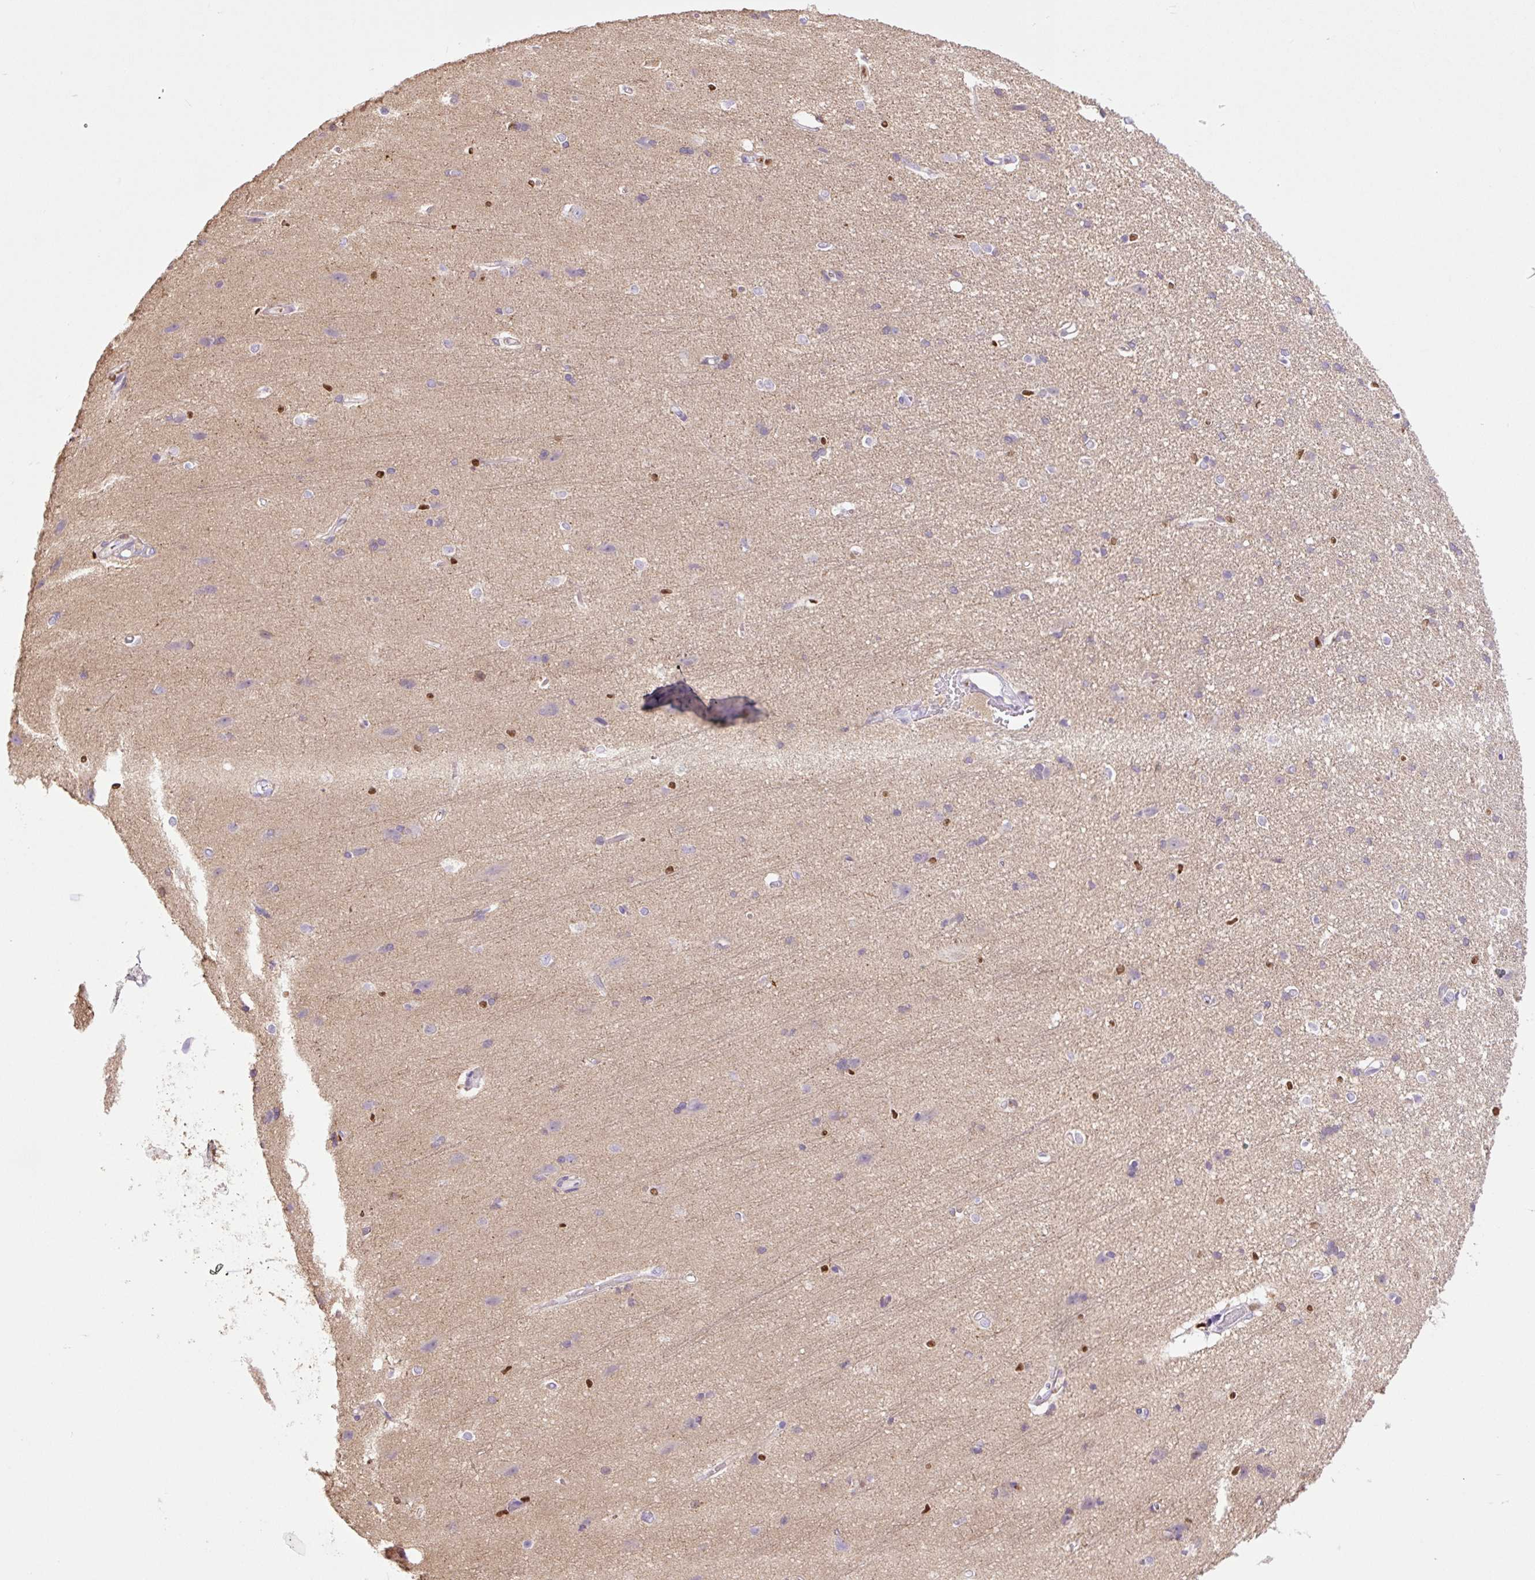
{"staining": {"intensity": "negative", "quantity": "none", "location": "none"}, "tissue": "cerebral cortex", "cell_type": "Endothelial cells", "image_type": "normal", "snomed": [{"axis": "morphology", "description": "Normal tissue, NOS"}, {"axis": "topography", "description": "Cerebral cortex"}], "caption": "Endothelial cells show no significant expression in normal cerebral cortex. (Stains: DAB IHC with hematoxylin counter stain, Microscopy: brightfield microscopy at high magnification).", "gene": "SPI1", "patient": {"sex": "male", "age": 37}}